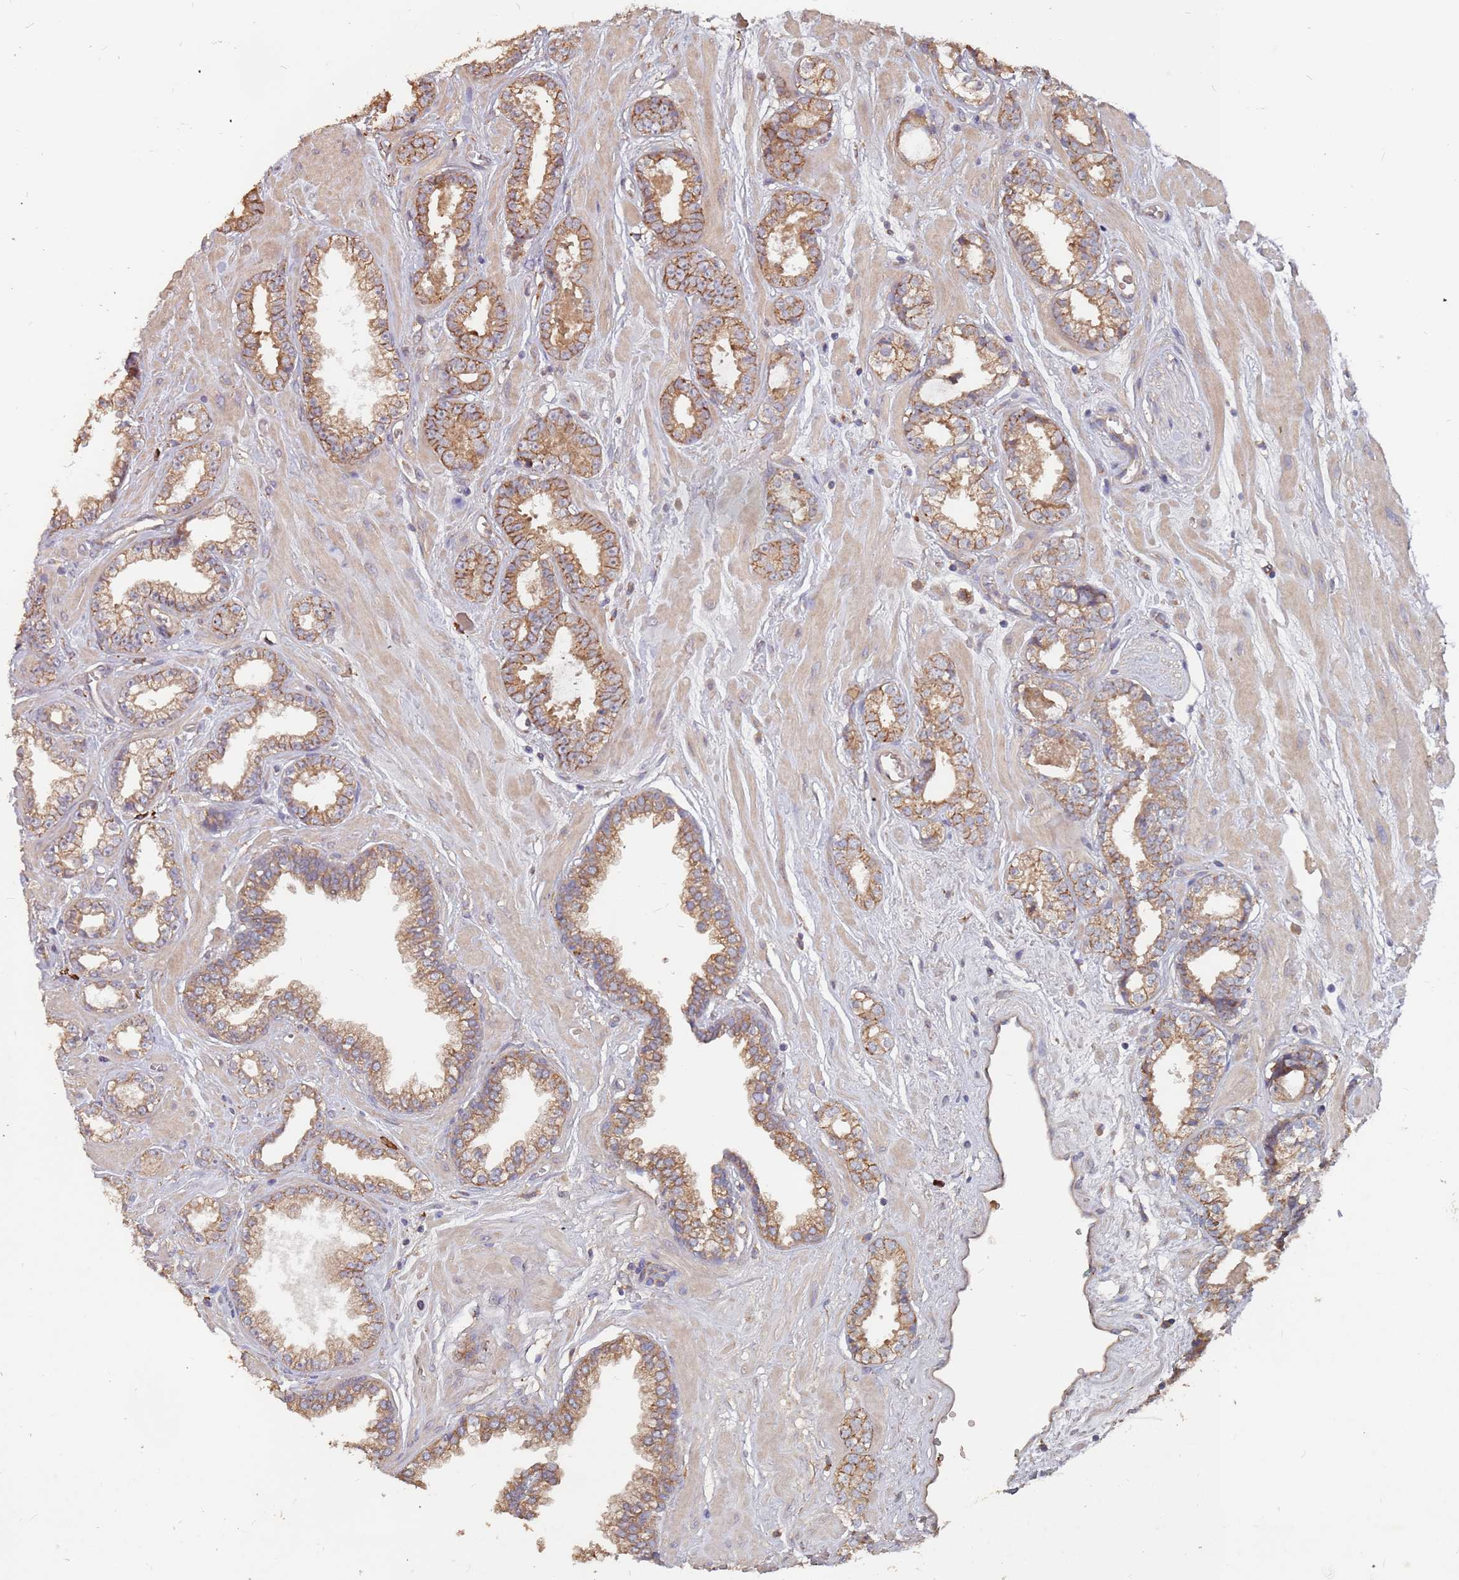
{"staining": {"intensity": "moderate", "quantity": ">75%", "location": "cytoplasmic/membranous"}, "tissue": "prostate cancer", "cell_type": "Tumor cells", "image_type": "cancer", "snomed": [{"axis": "morphology", "description": "Adenocarcinoma, Low grade"}, {"axis": "topography", "description": "Prostate"}], "caption": "Approximately >75% of tumor cells in low-grade adenocarcinoma (prostate) exhibit moderate cytoplasmic/membranous protein expression as visualized by brown immunohistochemical staining.", "gene": "ATG5", "patient": {"sex": "male", "age": 60}}